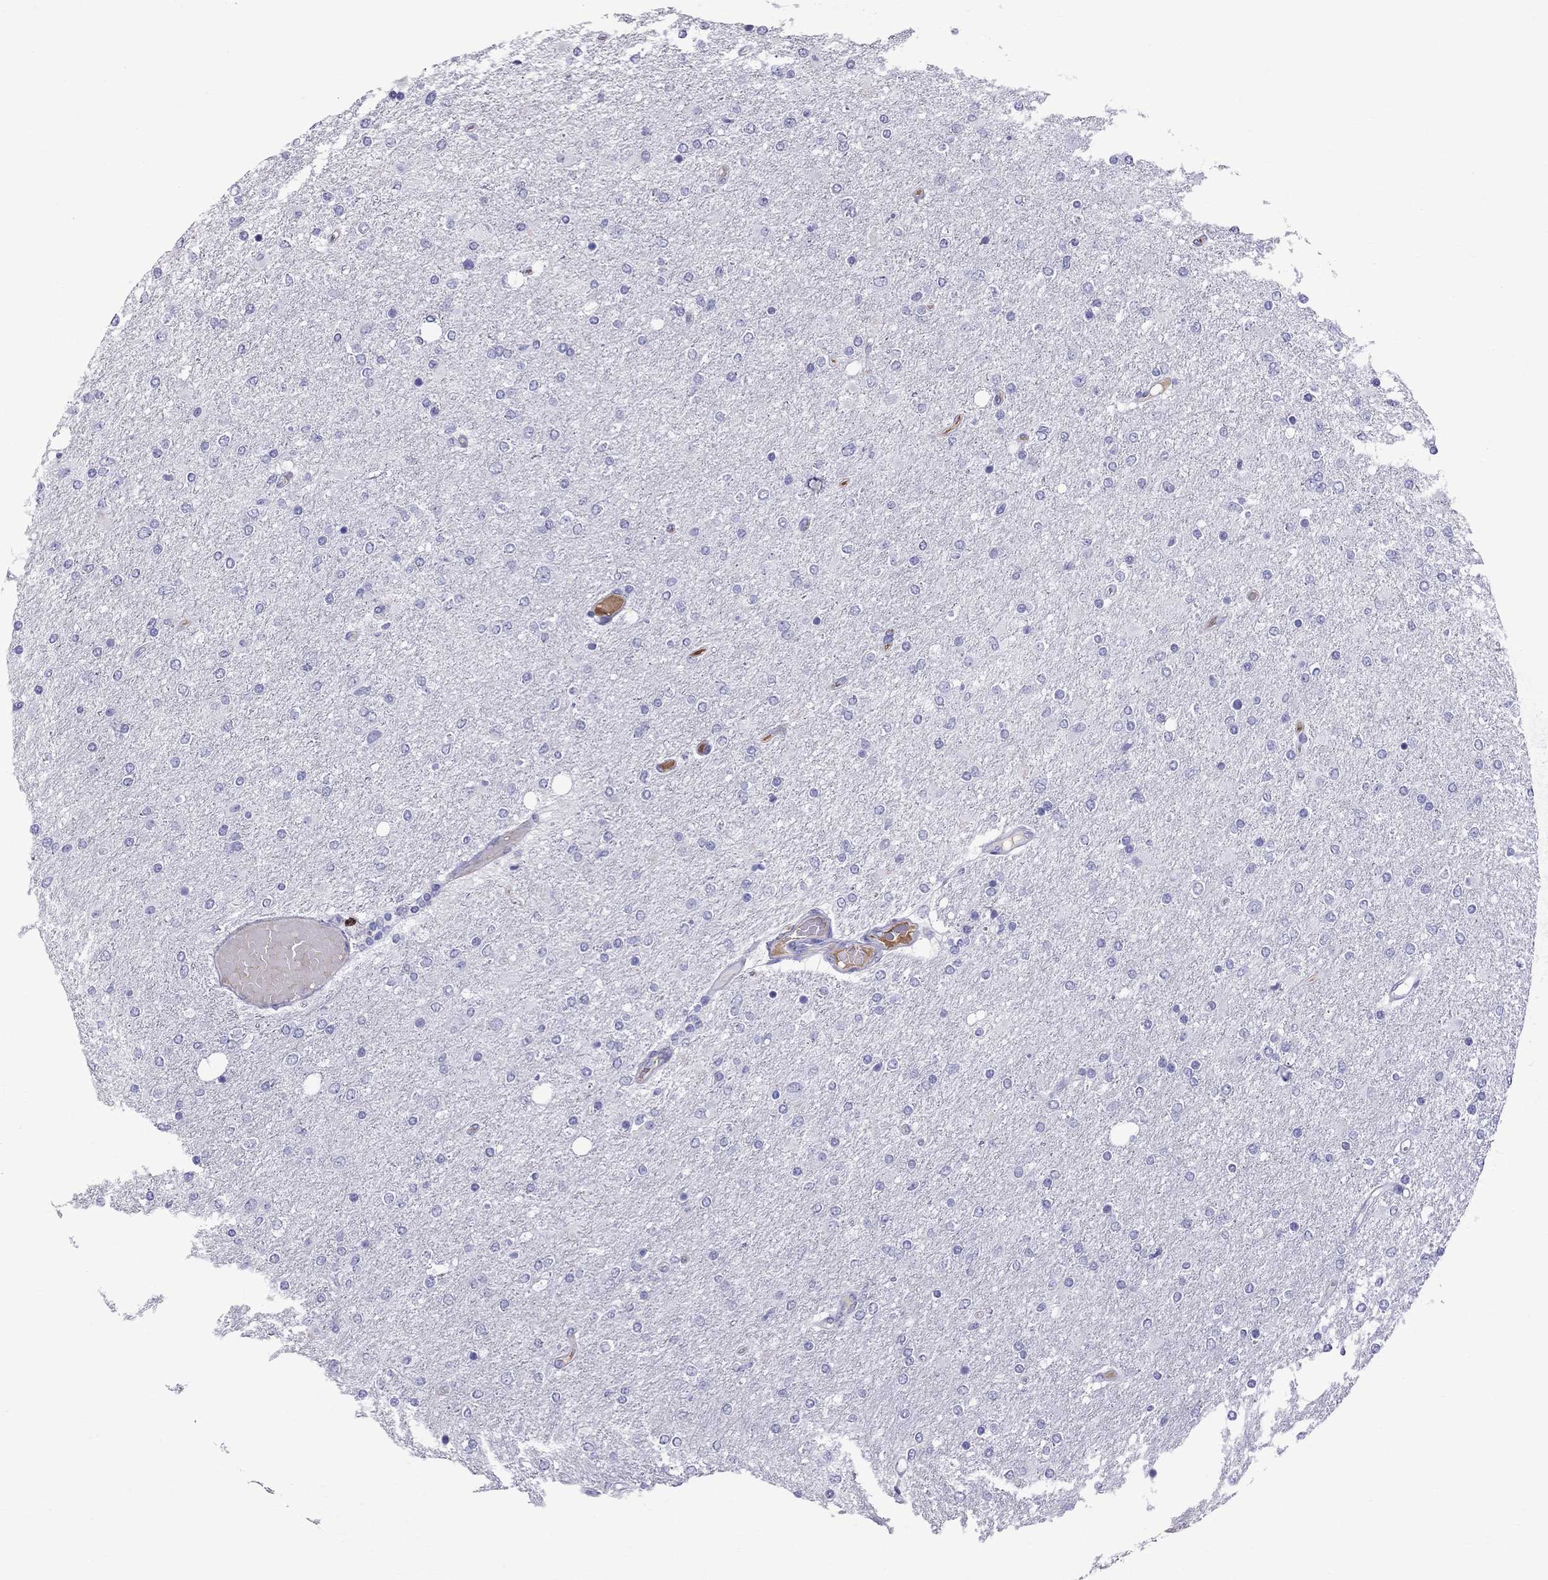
{"staining": {"intensity": "negative", "quantity": "none", "location": "none"}, "tissue": "glioma", "cell_type": "Tumor cells", "image_type": "cancer", "snomed": [{"axis": "morphology", "description": "Glioma, malignant, High grade"}, {"axis": "topography", "description": "Cerebral cortex"}], "caption": "Immunohistochemical staining of malignant glioma (high-grade) reveals no significant positivity in tumor cells.", "gene": "SCART1", "patient": {"sex": "male", "age": 70}}